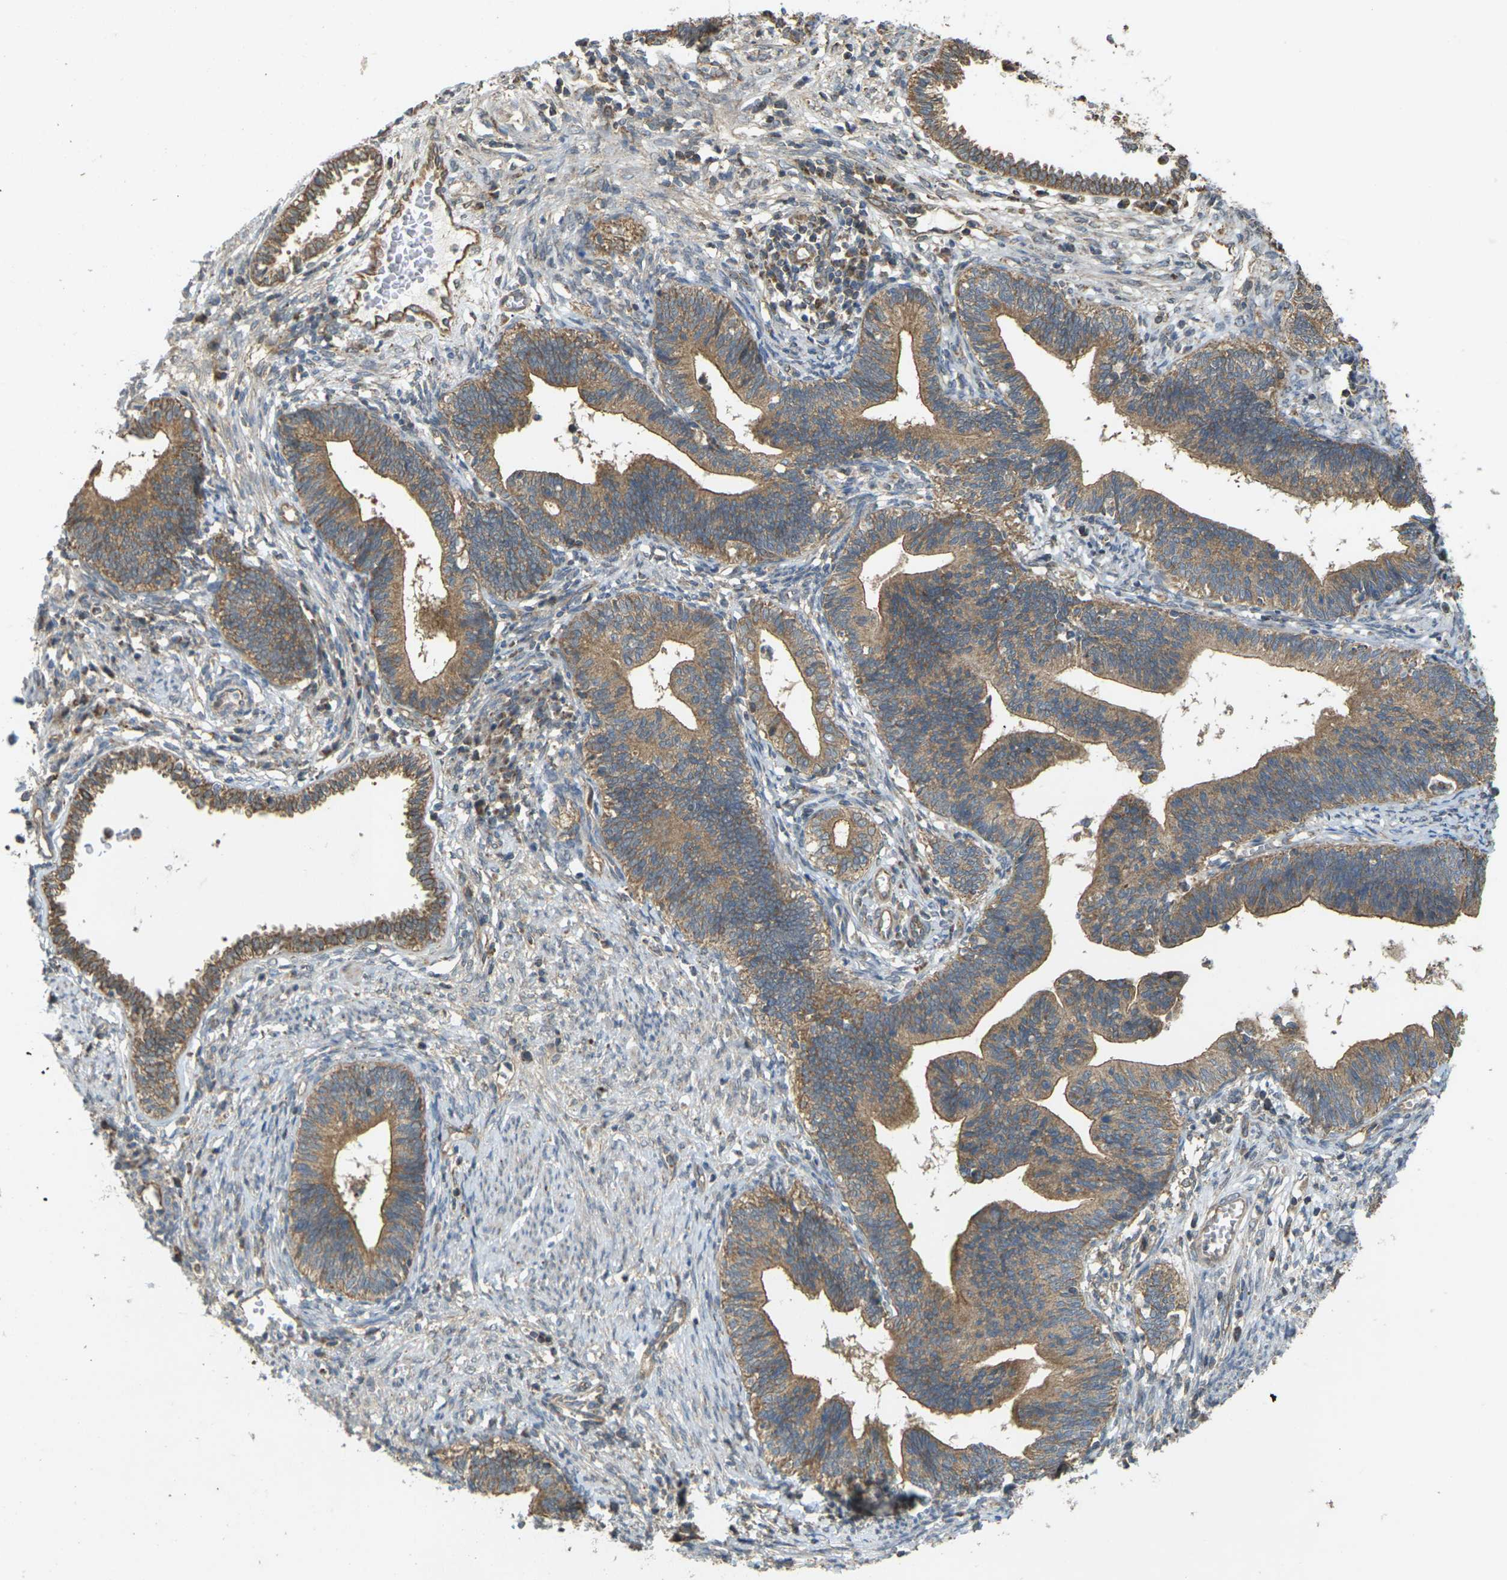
{"staining": {"intensity": "moderate", "quantity": ">75%", "location": "cytoplasmic/membranous"}, "tissue": "cervical cancer", "cell_type": "Tumor cells", "image_type": "cancer", "snomed": [{"axis": "morphology", "description": "Adenocarcinoma, NOS"}, {"axis": "topography", "description": "Cervix"}], "caption": "Immunohistochemical staining of adenocarcinoma (cervical) reveals moderate cytoplasmic/membranous protein staining in about >75% of tumor cells. Nuclei are stained in blue.", "gene": "KSR1", "patient": {"sex": "female", "age": 44}}